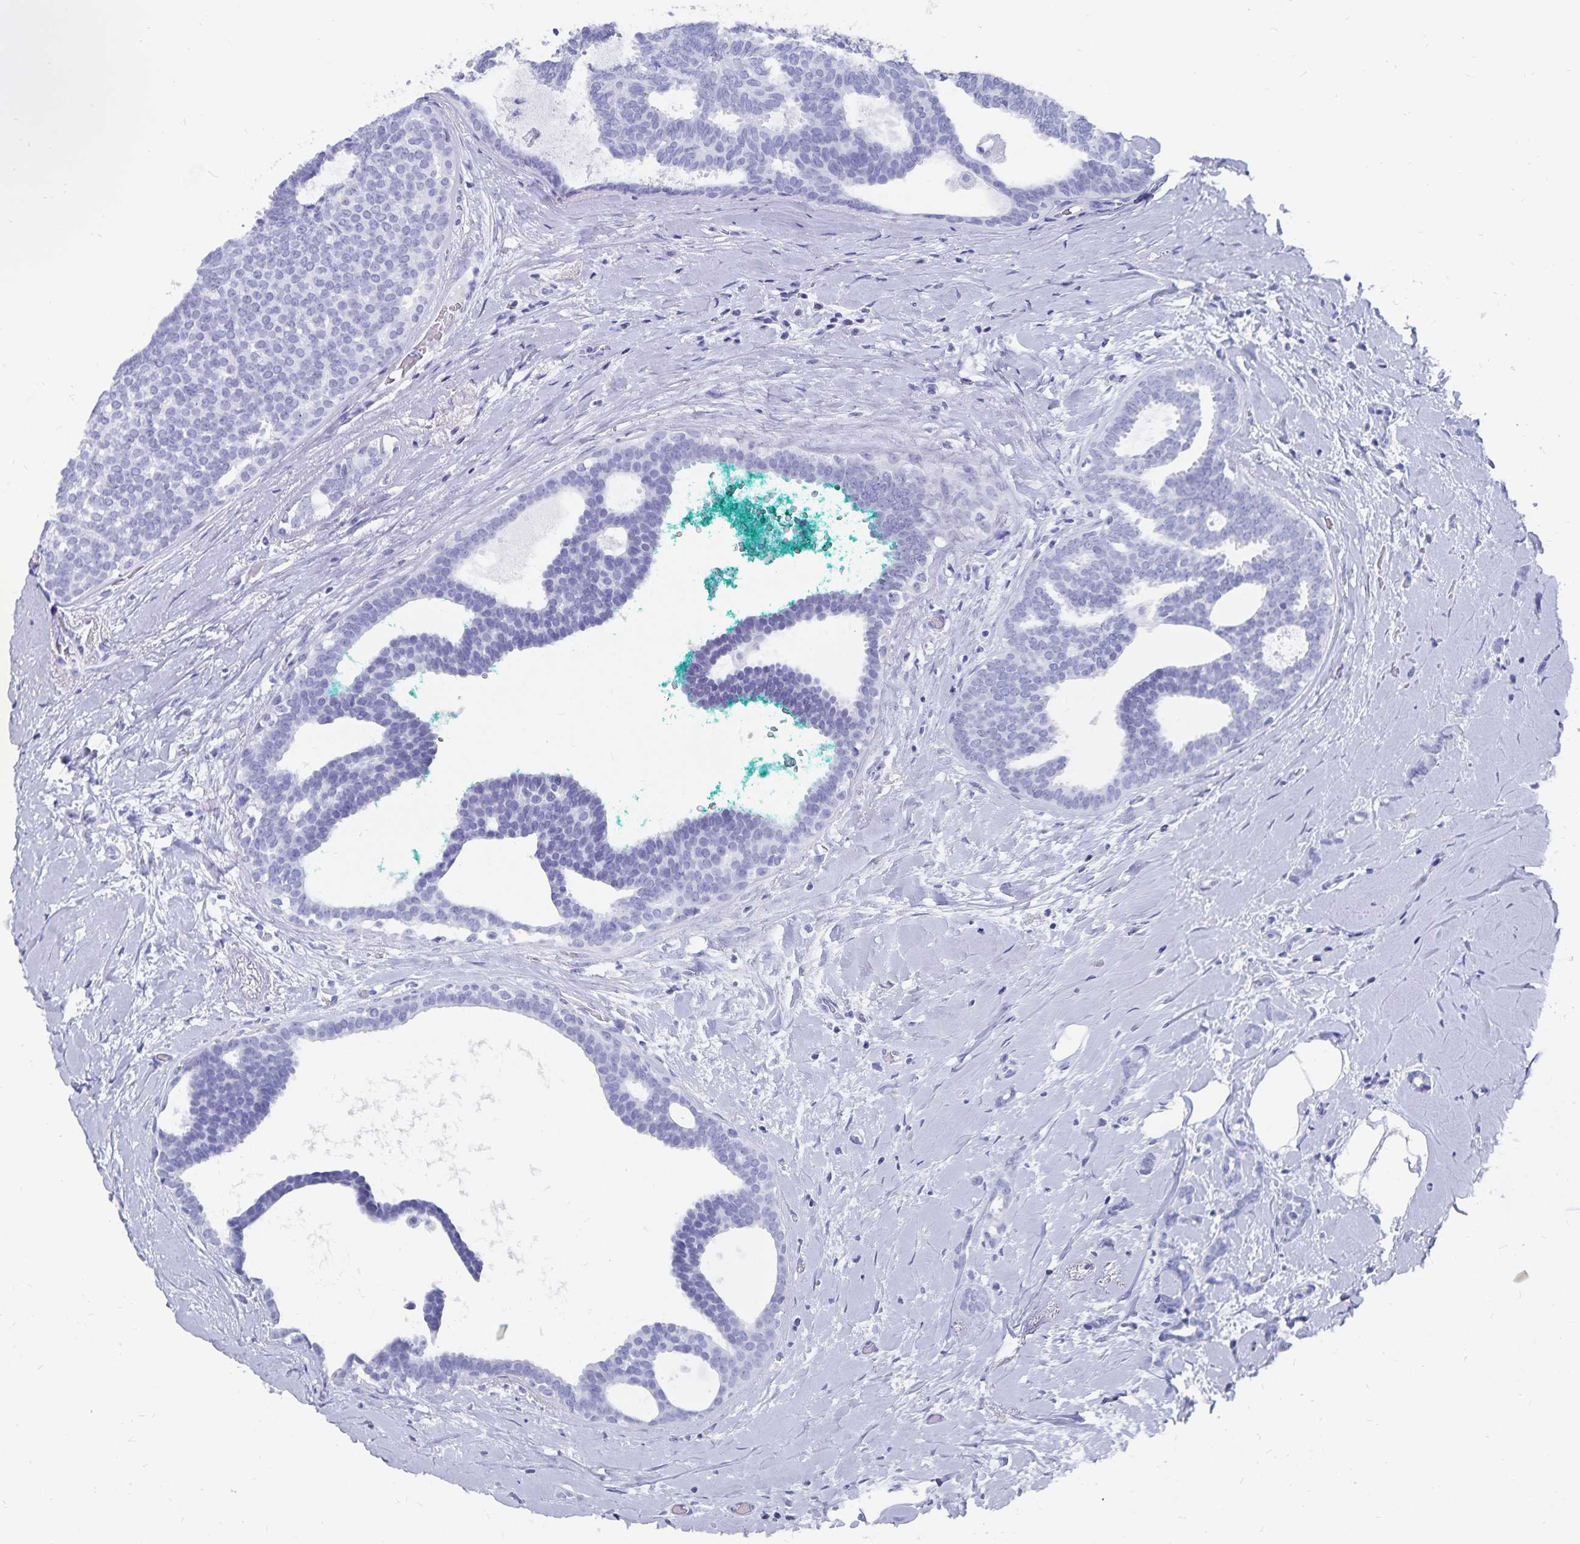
{"staining": {"intensity": "negative", "quantity": "none", "location": "none"}, "tissue": "breast cancer", "cell_type": "Tumor cells", "image_type": "cancer", "snomed": [{"axis": "morphology", "description": "Intraductal carcinoma, in situ"}, {"axis": "morphology", "description": "Duct carcinoma"}, {"axis": "morphology", "description": "Lobular carcinoma, in situ"}, {"axis": "topography", "description": "Breast"}], "caption": "Immunohistochemical staining of breast cancer displays no significant staining in tumor cells. (DAB immunohistochemistry (IHC) visualized using brightfield microscopy, high magnification).", "gene": "ADH1A", "patient": {"sex": "female", "age": 44}}